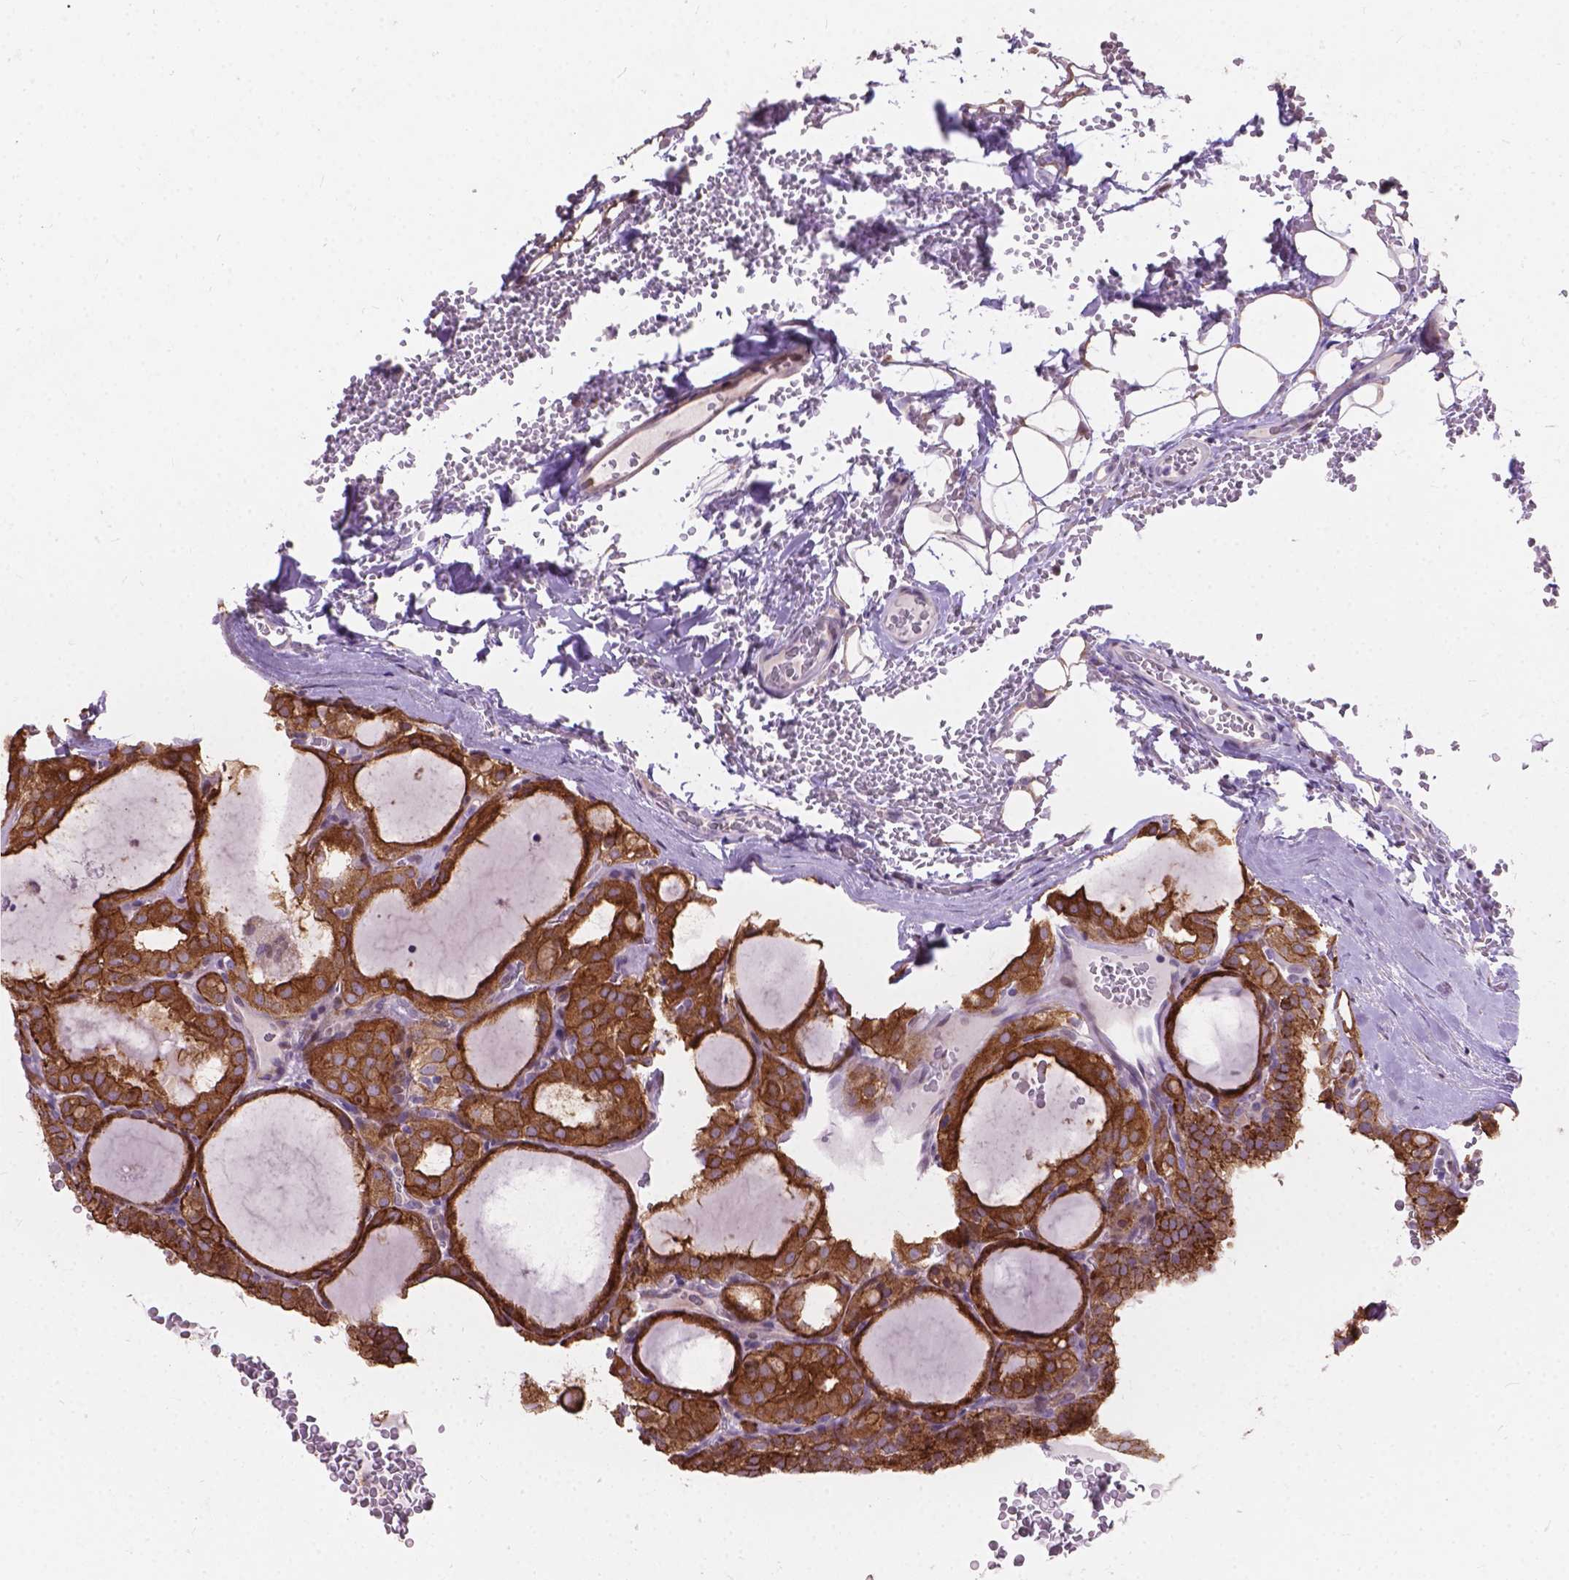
{"staining": {"intensity": "moderate", "quantity": "25%-75%", "location": "cytoplasmic/membranous"}, "tissue": "thyroid cancer", "cell_type": "Tumor cells", "image_type": "cancer", "snomed": [{"axis": "morphology", "description": "Papillary adenocarcinoma, NOS"}, {"axis": "topography", "description": "Thyroid gland"}], "caption": "This photomicrograph reveals IHC staining of thyroid cancer, with medium moderate cytoplasmic/membranous positivity in about 25%-75% of tumor cells.", "gene": "MYH14", "patient": {"sex": "male", "age": 20}}